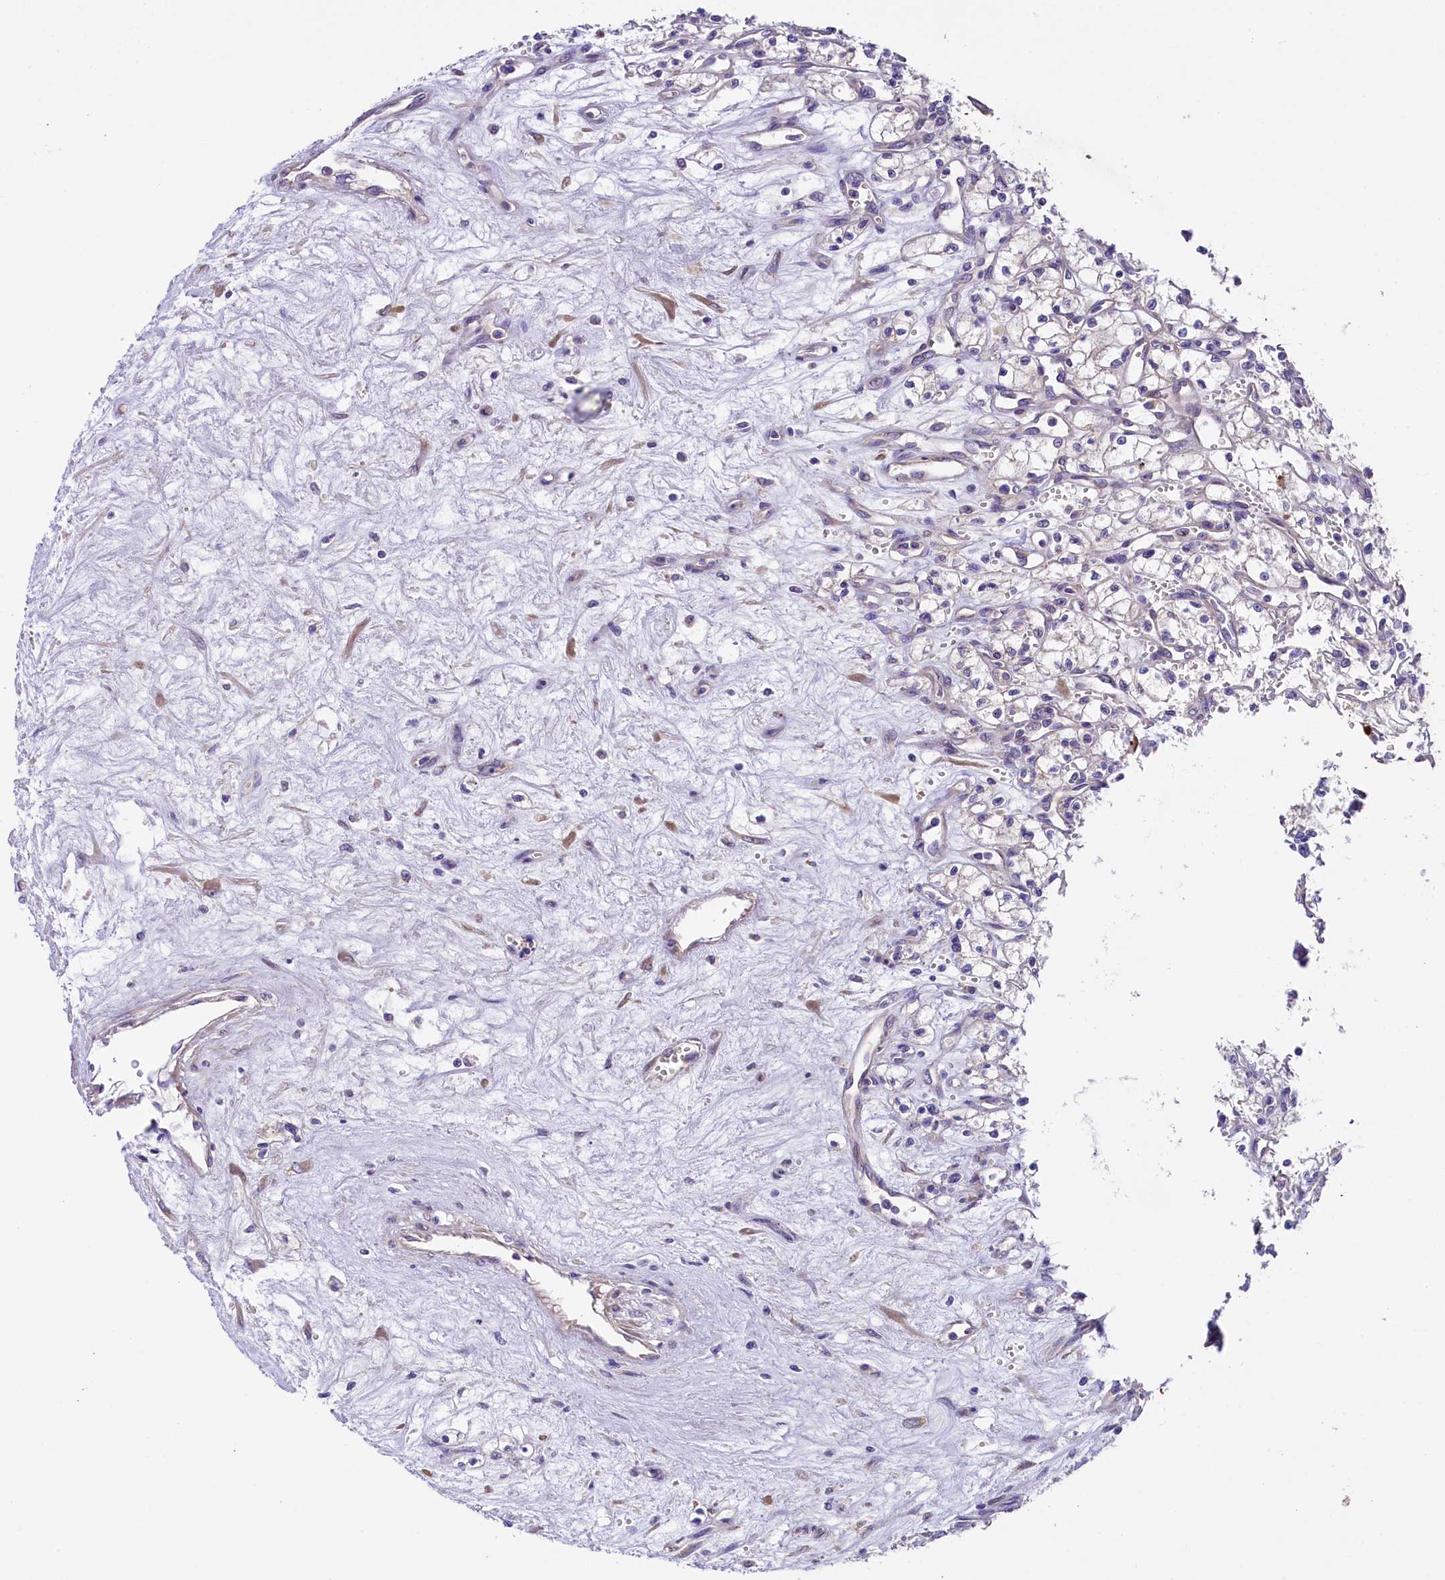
{"staining": {"intensity": "negative", "quantity": "none", "location": "none"}, "tissue": "renal cancer", "cell_type": "Tumor cells", "image_type": "cancer", "snomed": [{"axis": "morphology", "description": "Adenocarcinoma, NOS"}, {"axis": "topography", "description": "Kidney"}], "caption": "Renal cancer stained for a protein using immunohistochemistry displays no positivity tumor cells.", "gene": "UBXN6", "patient": {"sex": "male", "age": 59}}